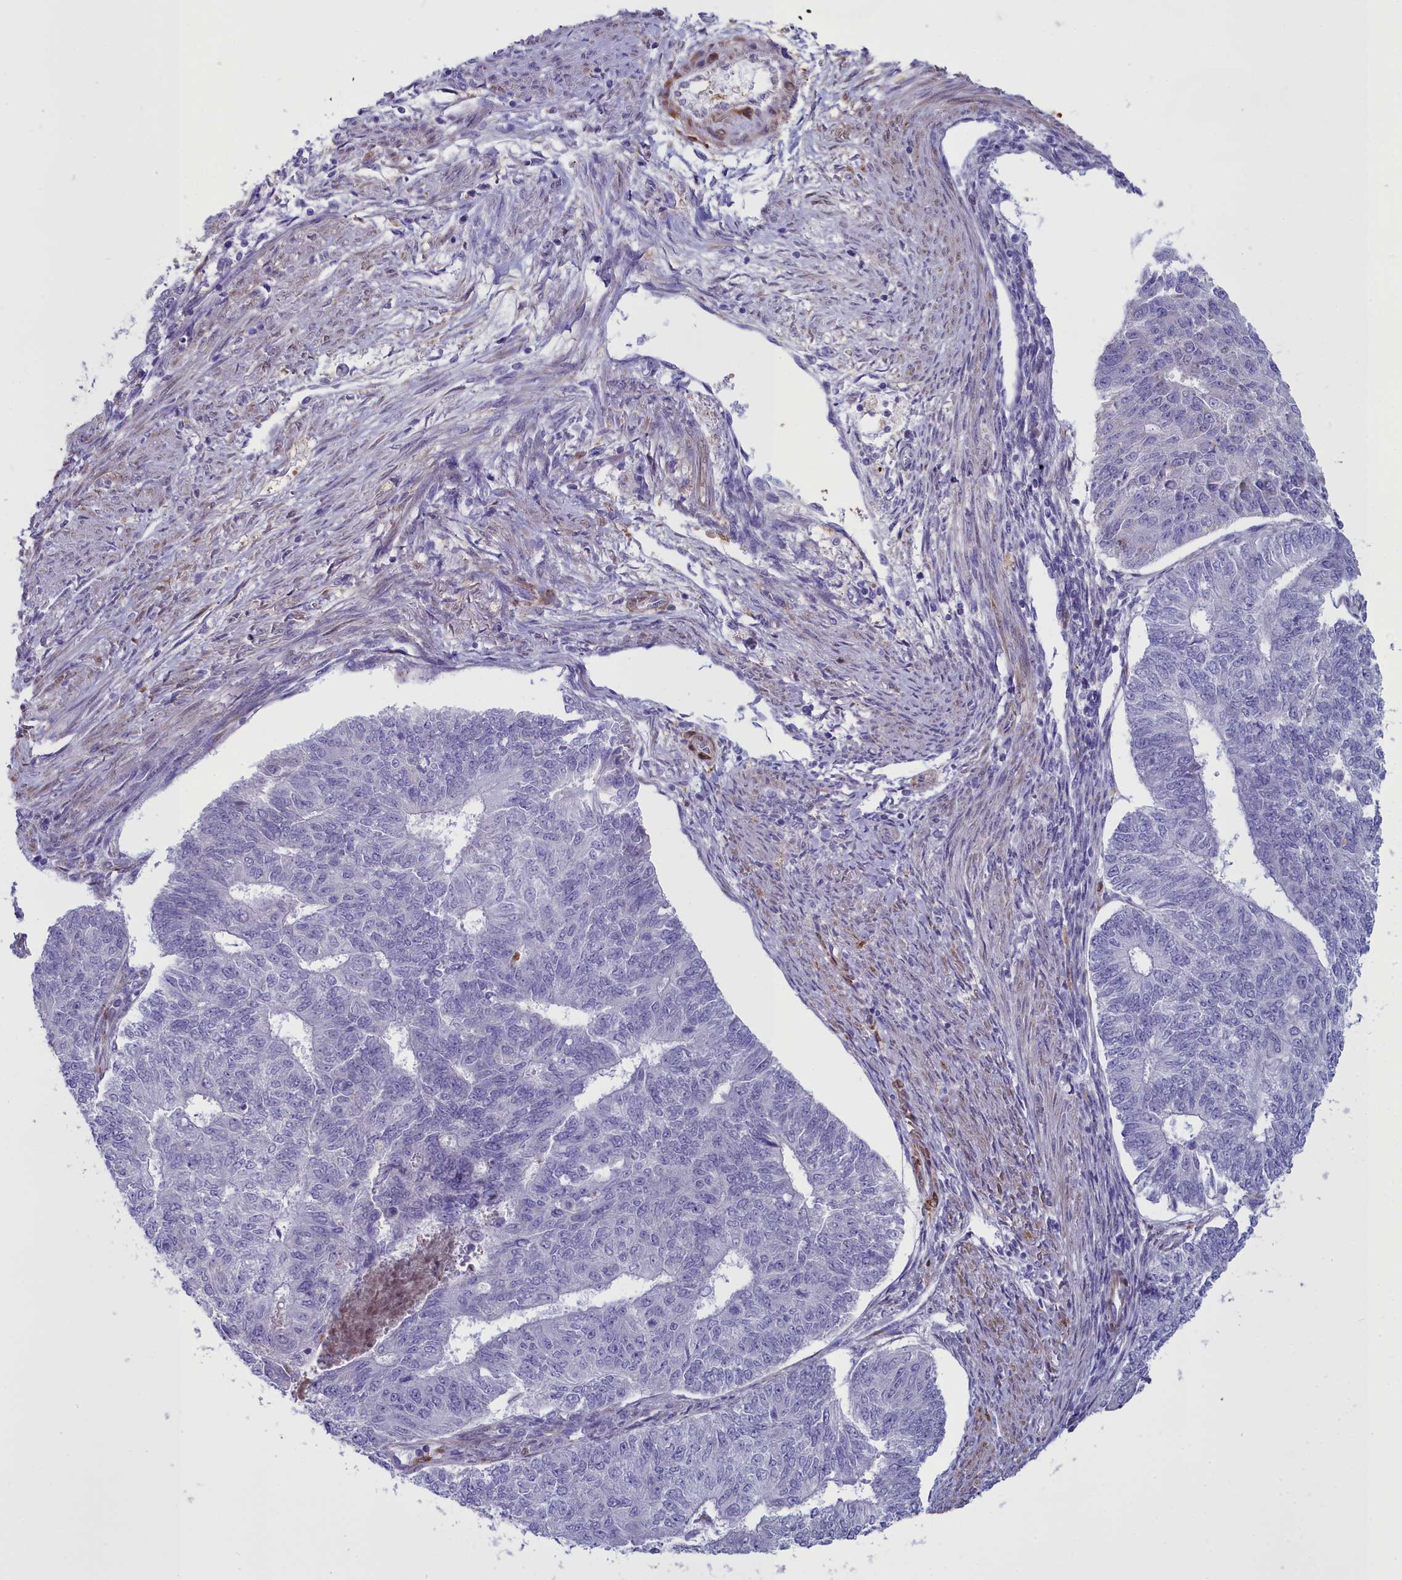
{"staining": {"intensity": "negative", "quantity": "none", "location": "none"}, "tissue": "endometrial cancer", "cell_type": "Tumor cells", "image_type": "cancer", "snomed": [{"axis": "morphology", "description": "Adenocarcinoma, NOS"}, {"axis": "topography", "description": "Endometrium"}], "caption": "Immunohistochemistry (IHC) image of endometrial cancer (adenocarcinoma) stained for a protein (brown), which reveals no positivity in tumor cells.", "gene": "PPP1R14A", "patient": {"sex": "female", "age": 32}}